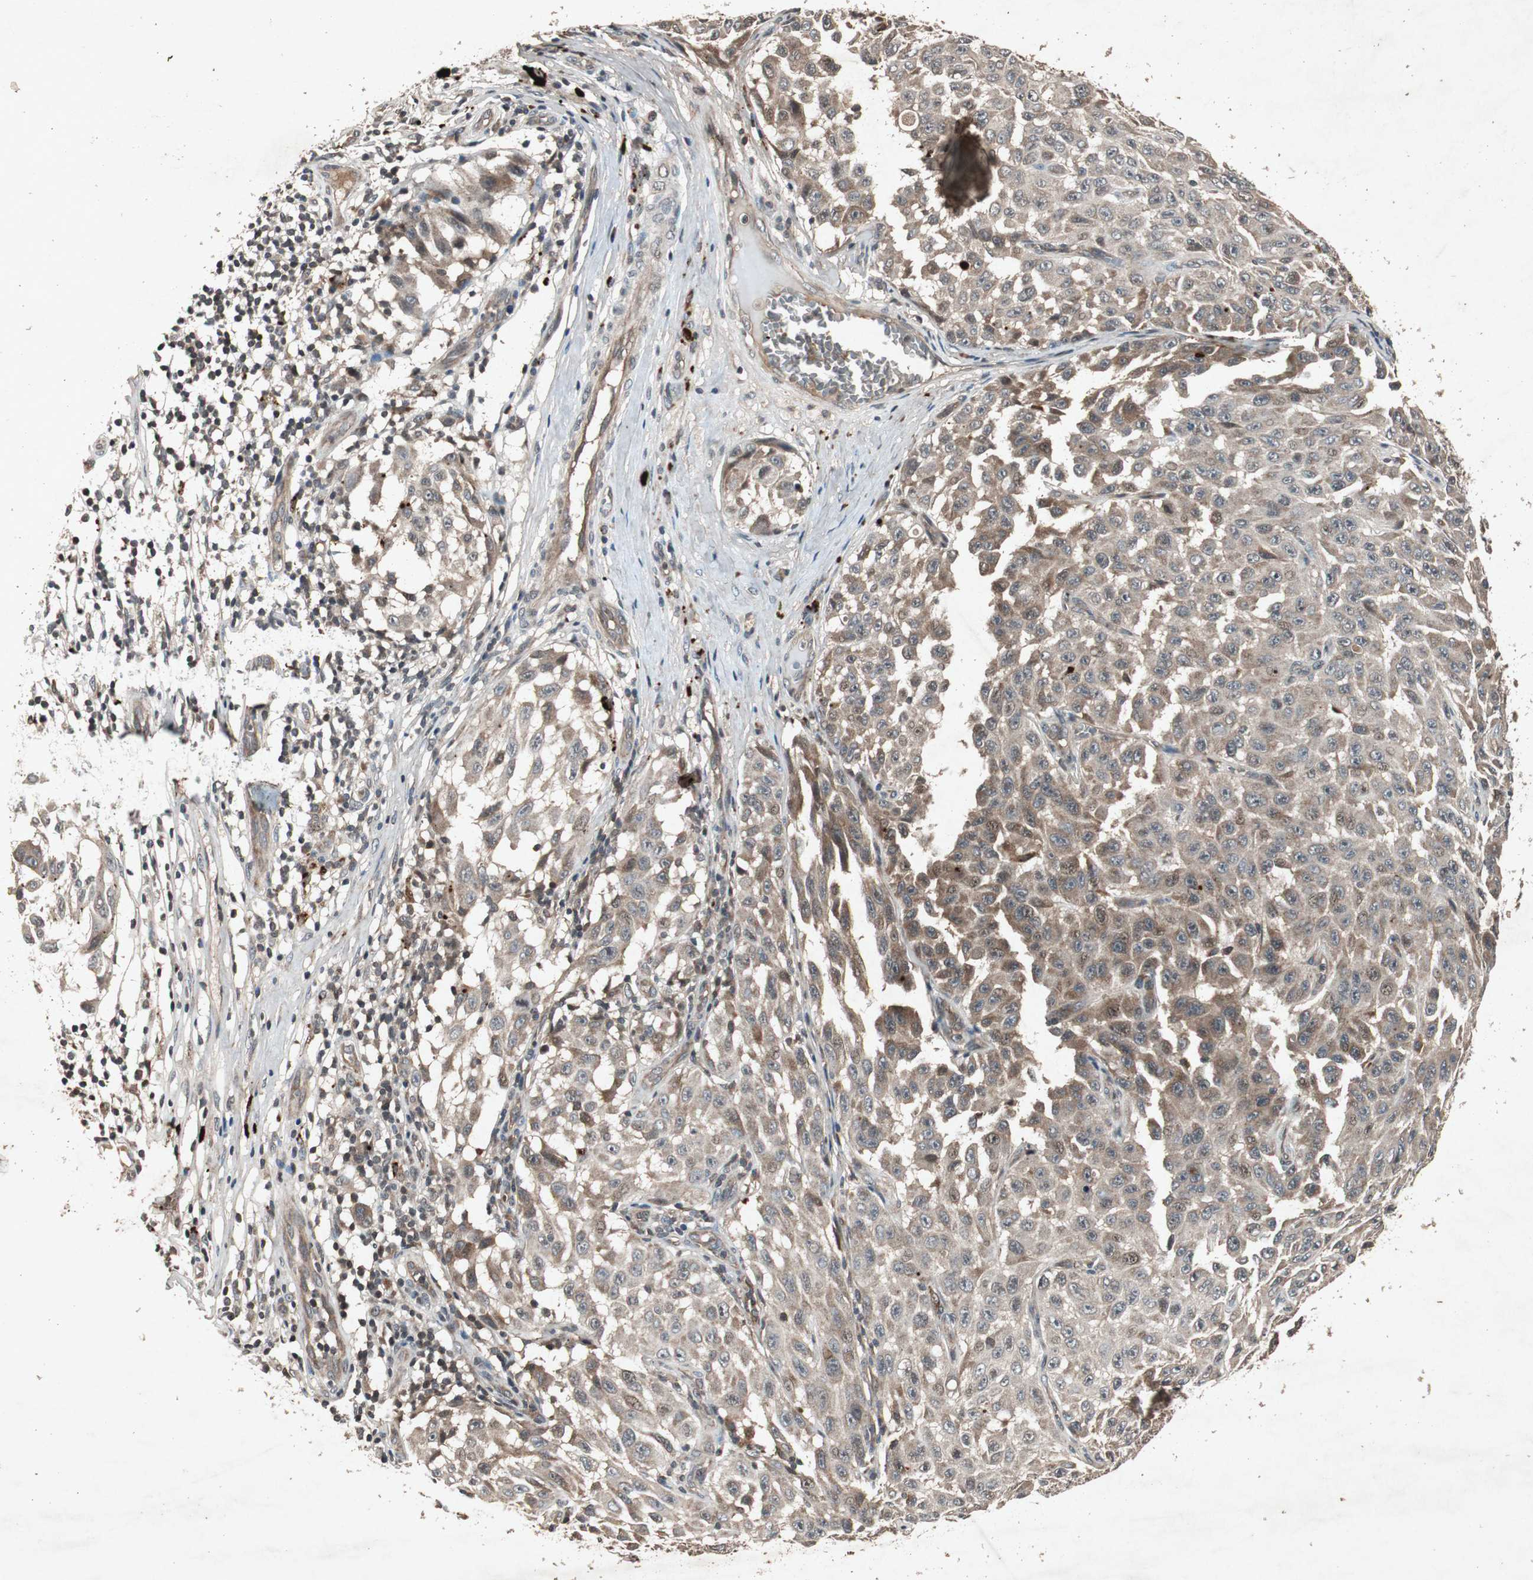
{"staining": {"intensity": "weak", "quantity": ">75%", "location": "cytoplasmic/membranous"}, "tissue": "melanoma", "cell_type": "Tumor cells", "image_type": "cancer", "snomed": [{"axis": "morphology", "description": "Malignant melanoma, NOS"}, {"axis": "topography", "description": "Skin"}], "caption": "IHC image of human malignant melanoma stained for a protein (brown), which demonstrates low levels of weak cytoplasmic/membranous expression in about >75% of tumor cells.", "gene": "SLIT2", "patient": {"sex": "male", "age": 30}}